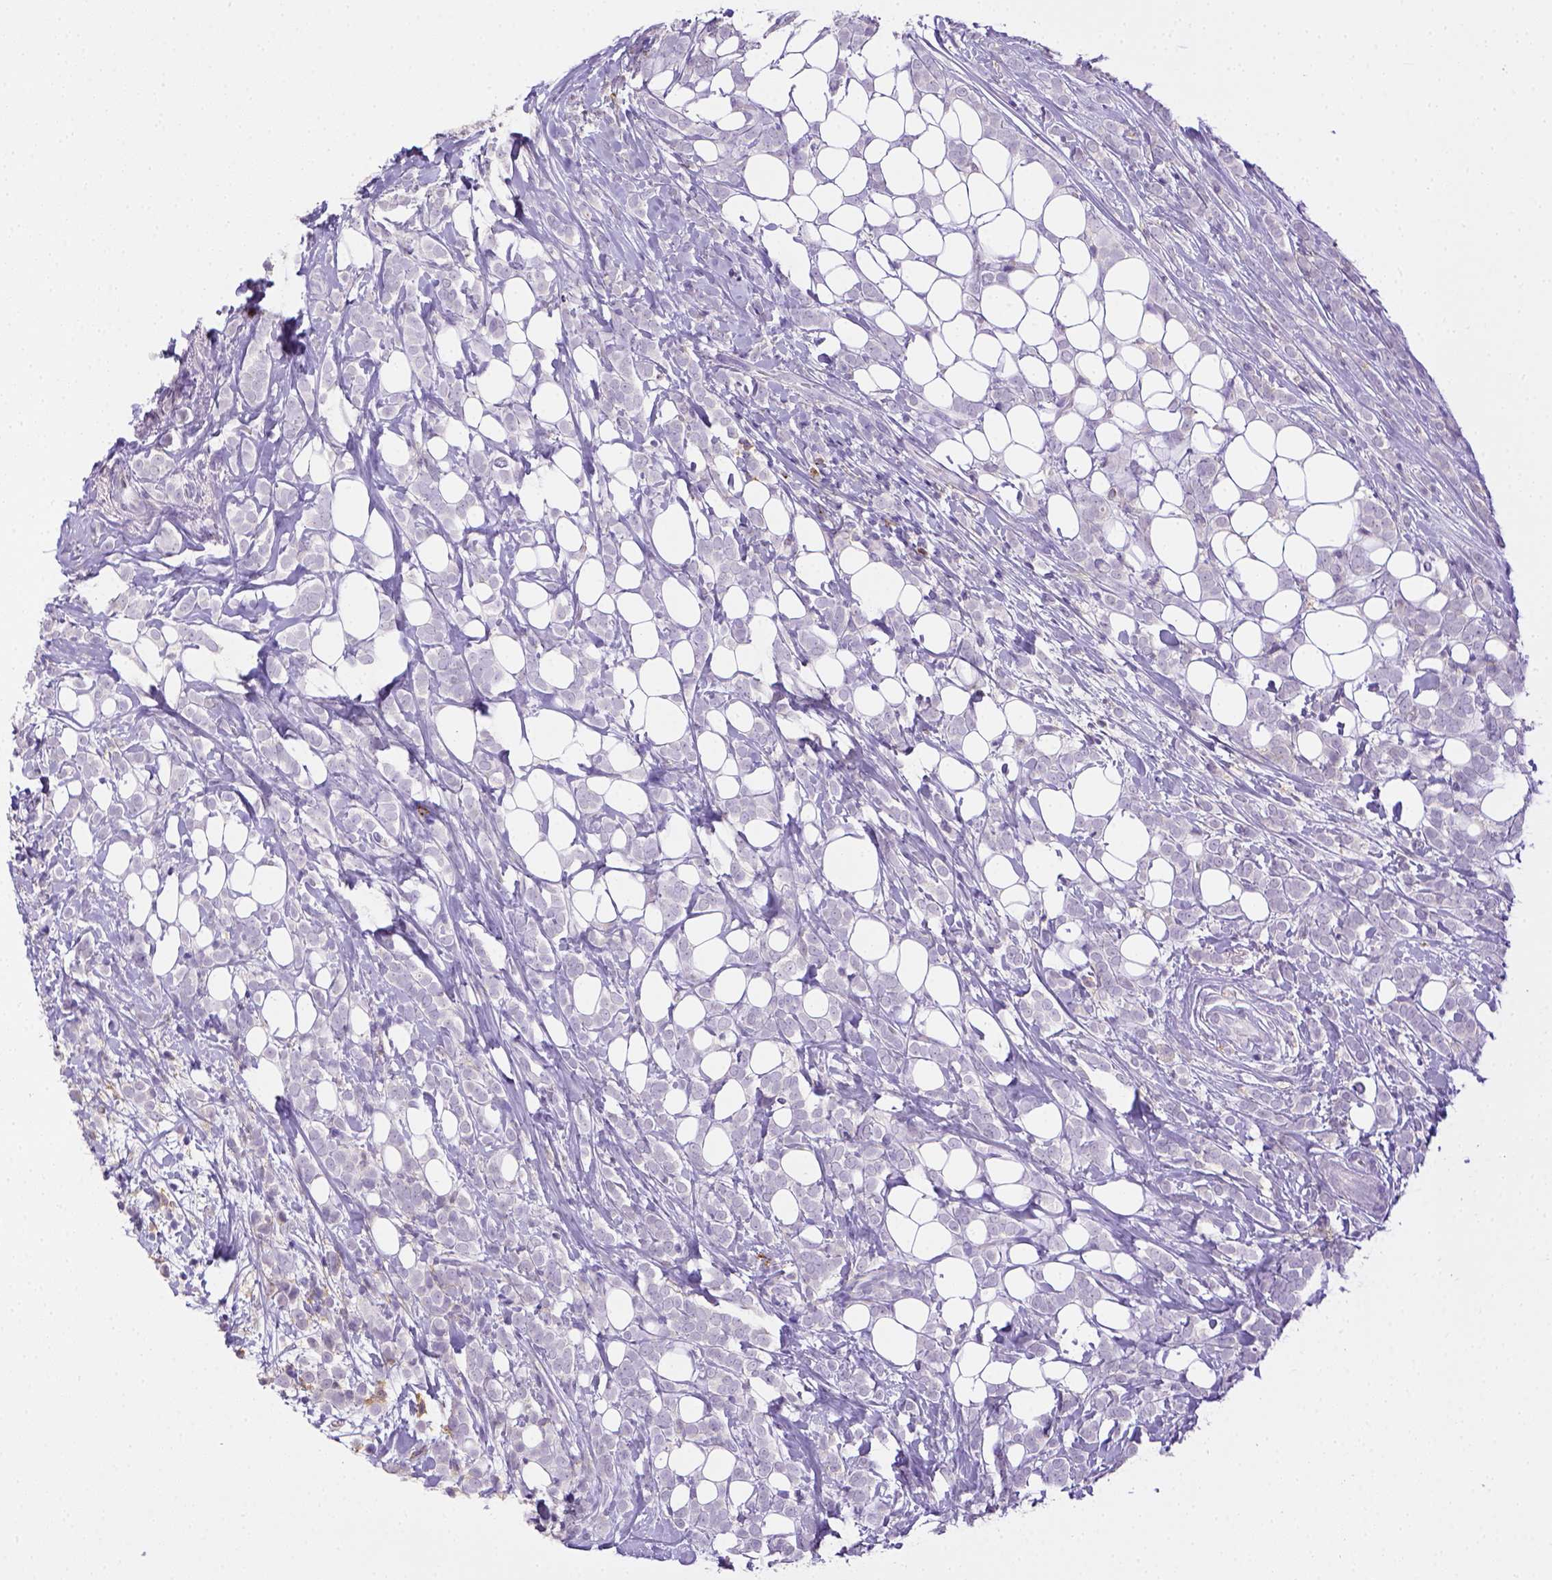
{"staining": {"intensity": "negative", "quantity": "none", "location": "none"}, "tissue": "breast cancer", "cell_type": "Tumor cells", "image_type": "cancer", "snomed": [{"axis": "morphology", "description": "Lobular carcinoma"}, {"axis": "topography", "description": "Breast"}], "caption": "An immunohistochemistry (IHC) image of breast lobular carcinoma is shown. There is no staining in tumor cells of breast lobular carcinoma. (Immunohistochemistry, brightfield microscopy, high magnification).", "gene": "ITGAM", "patient": {"sex": "female", "age": 49}}